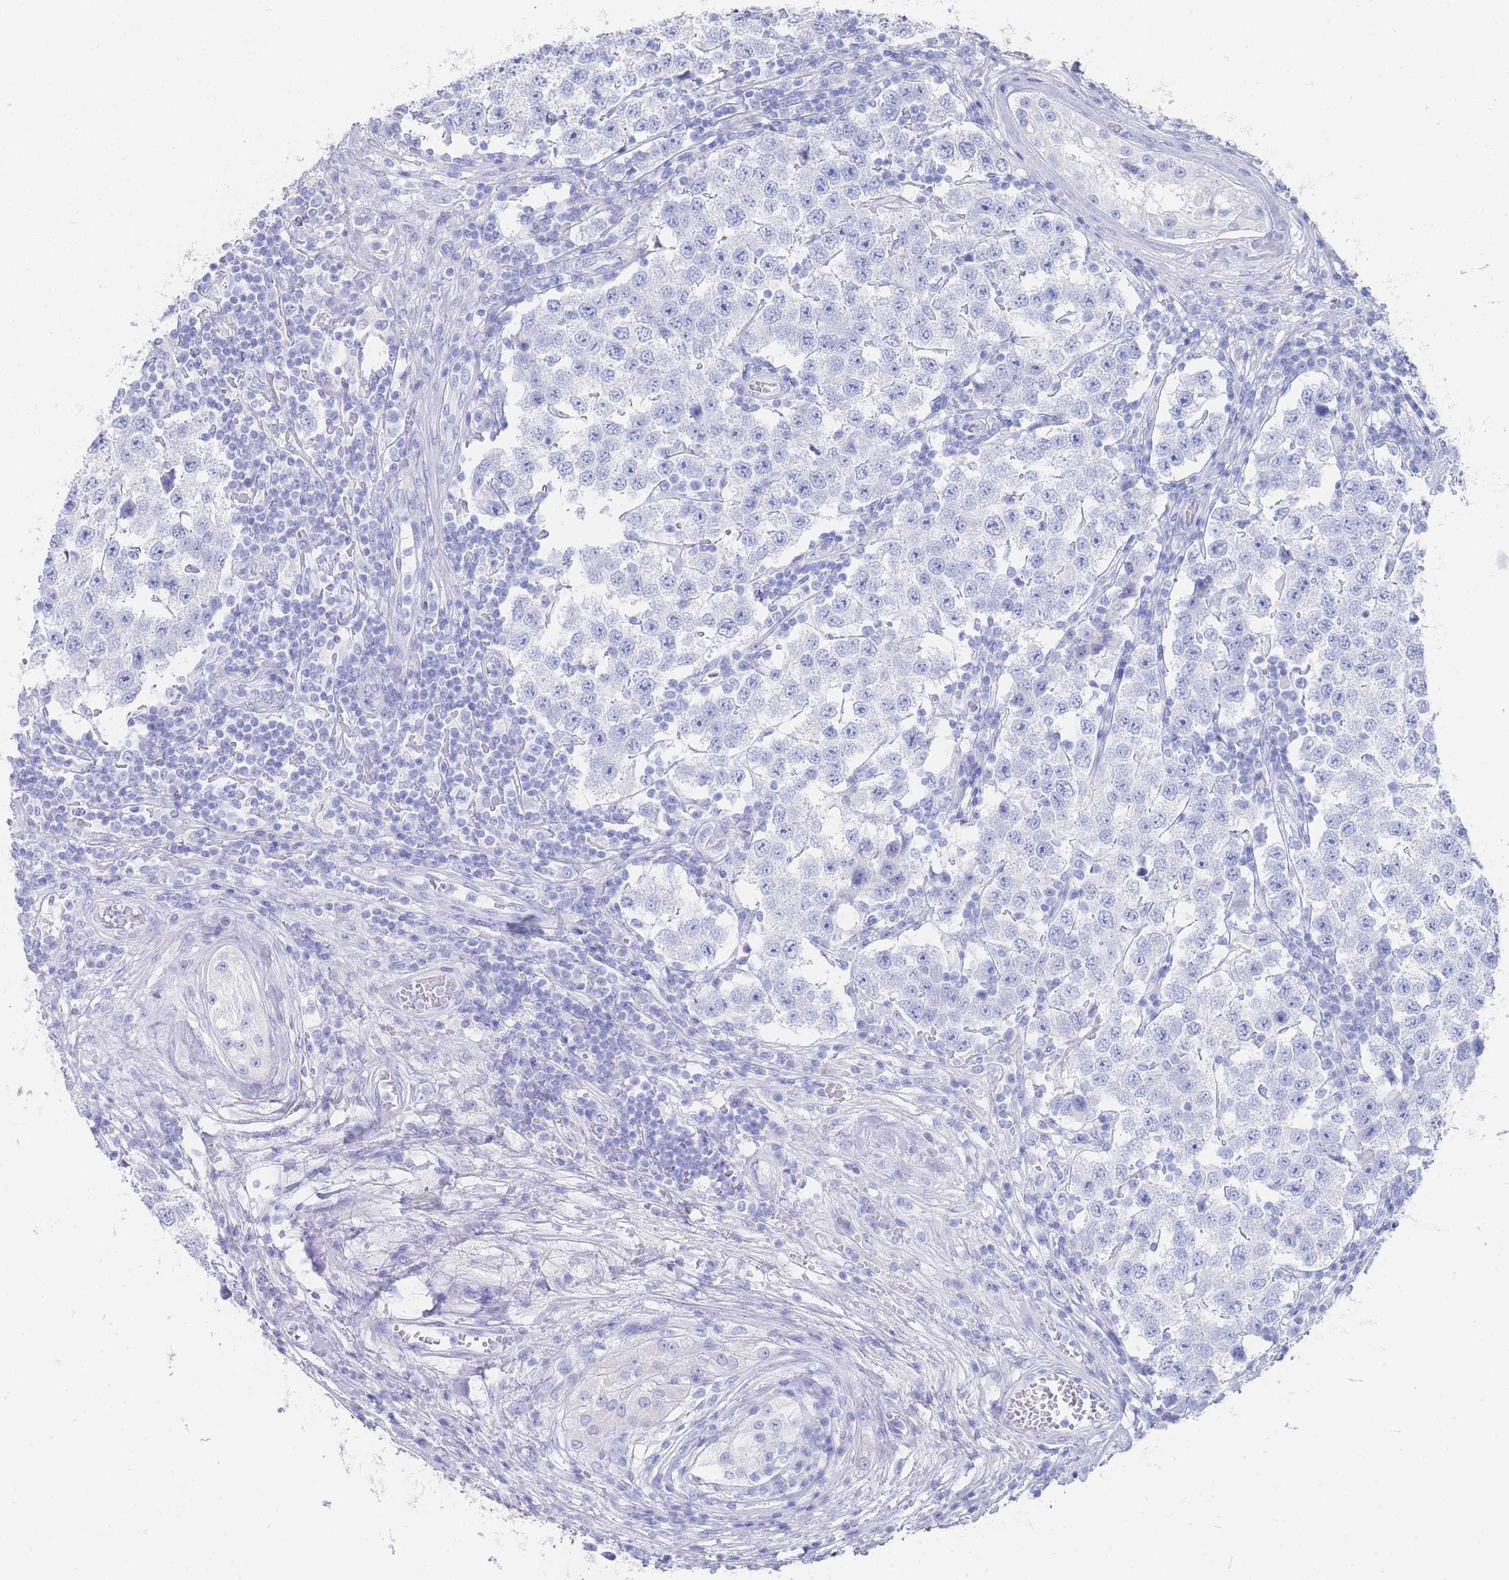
{"staining": {"intensity": "negative", "quantity": "none", "location": "none"}, "tissue": "testis cancer", "cell_type": "Tumor cells", "image_type": "cancer", "snomed": [{"axis": "morphology", "description": "Seminoma, NOS"}, {"axis": "topography", "description": "Testis"}], "caption": "Seminoma (testis) stained for a protein using immunohistochemistry demonstrates no staining tumor cells.", "gene": "LRRC37A", "patient": {"sex": "male", "age": 34}}